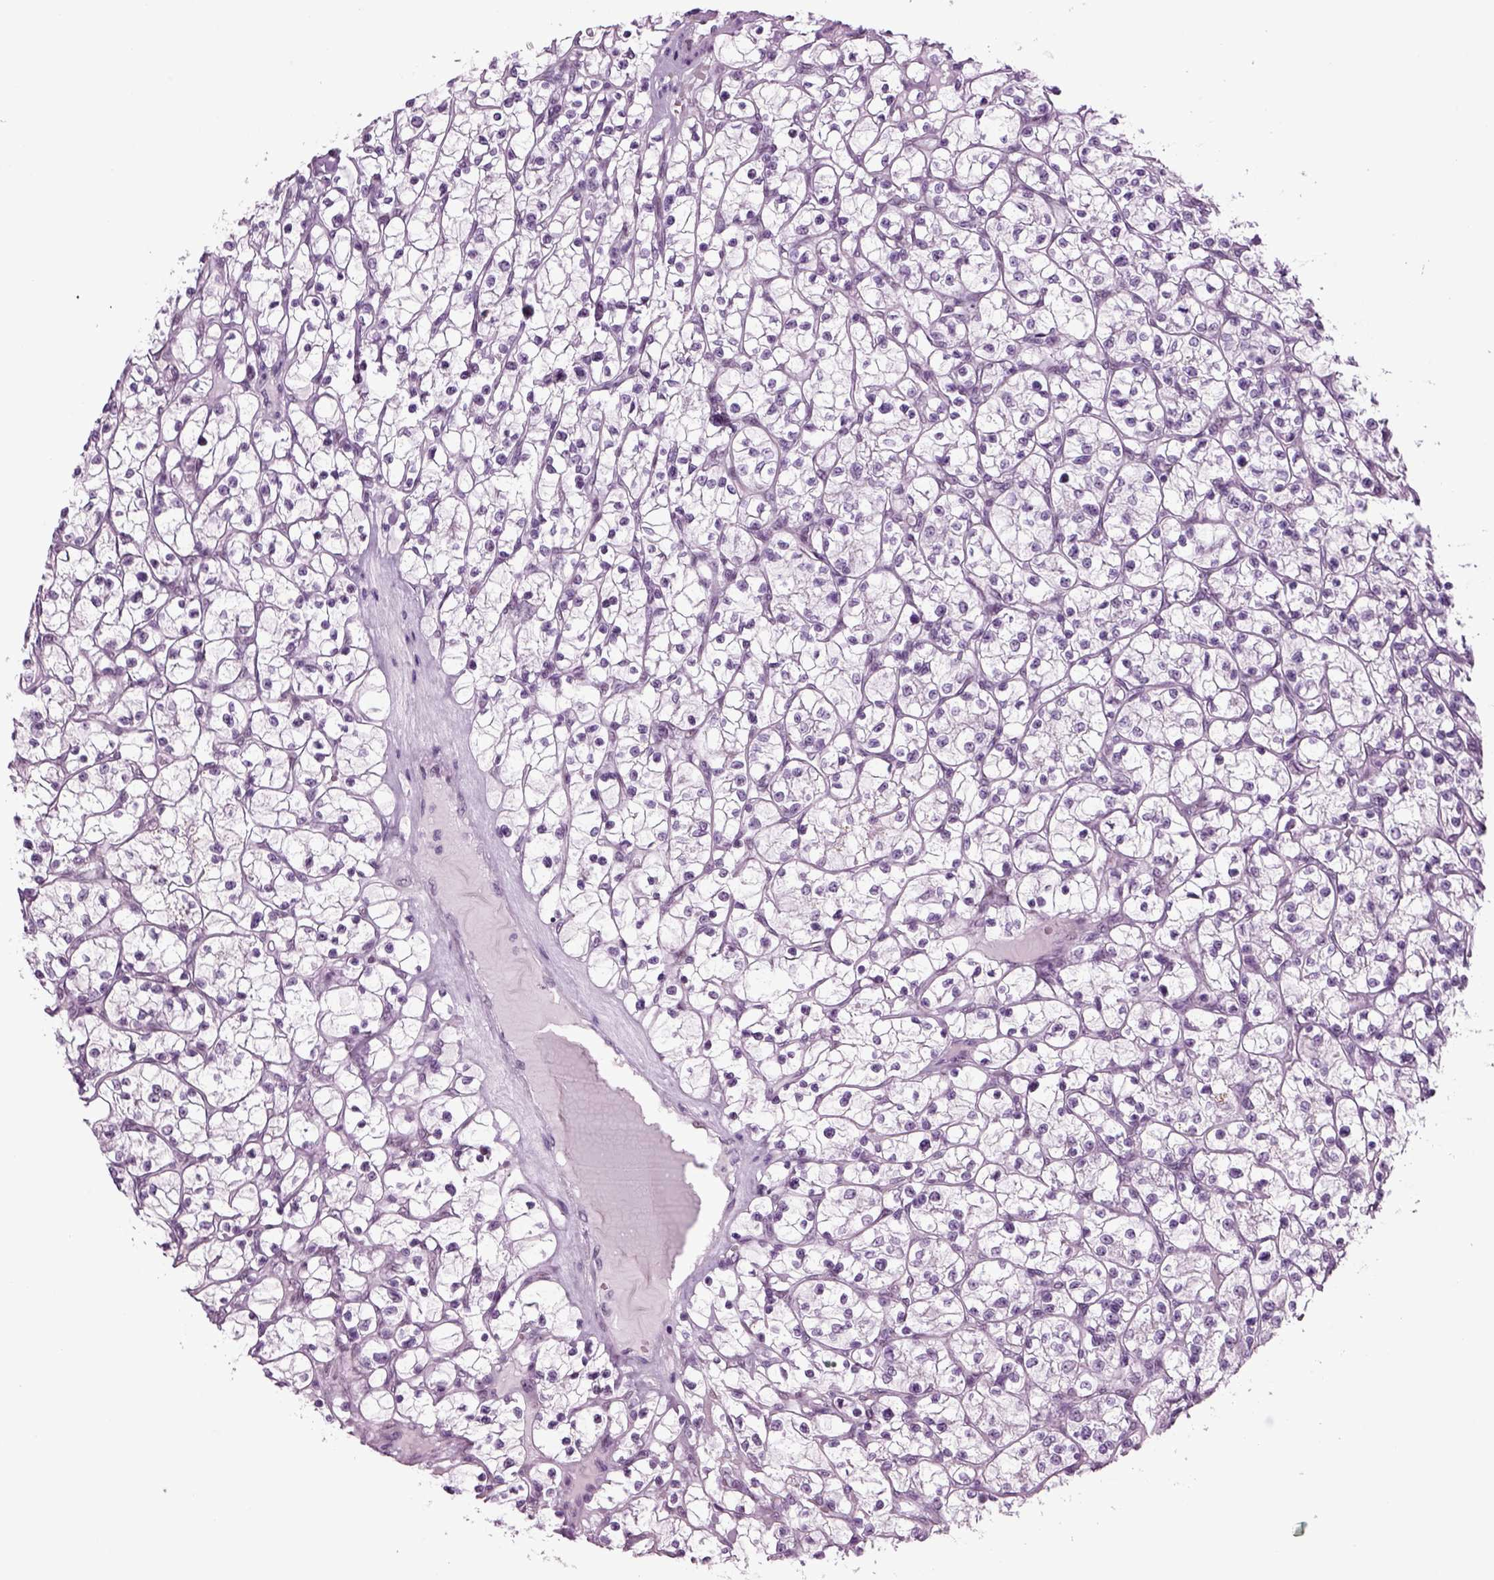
{"staining": {"intensity": "negative", "quantity": "none", "location": "none"}, "tissue": "renal cancer", "cell_type": "Tumor cells", "image_type": "cancer", "snomed": [{"axis": "morphology", "description": "Adenocarcinoma, NOS"}, {"axis": "topography", "description": "Kidney"}], "caption": "Immunohistochemical staining of renal adenocarcinoma shows no significant staining in tumor cells.", "gene": "RFX3", "patient": {"sex": "female", "age": 64}}